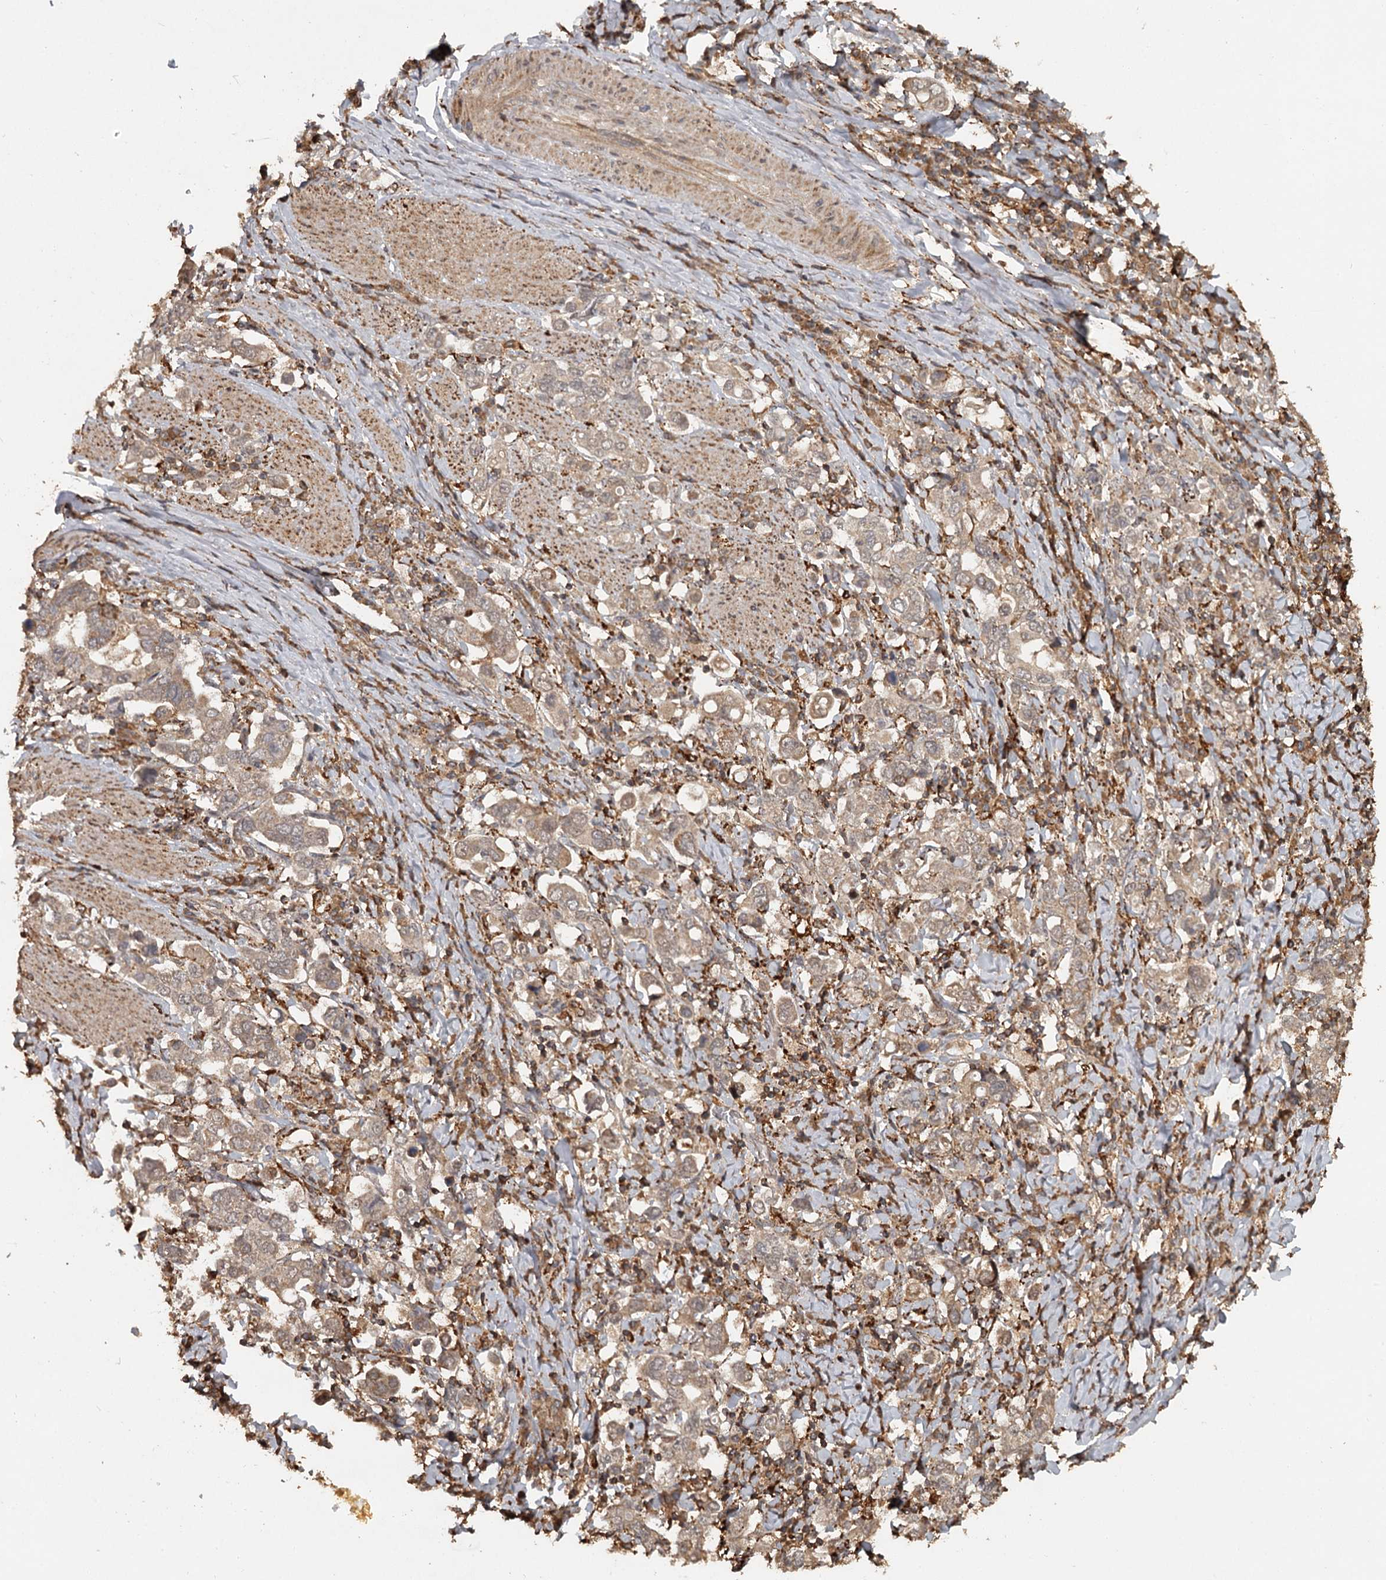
{"staining": {"intensity": "weak", "quantity": ">75%", "location": "cytoplasmic/membranous"}, "tissue": "stomach cancer", "cell_type": "Tumor cells", "image_type": "cancer", "snomed": [{"axis": "morphology", "description": "Adenocarcinoma, NOS"}, {"axis": "topography", "description": "Stomach, upper"}], "caption": "Stomach adenocarcinoma stained with DAB immunohistochemistry exhibits low levels of weak cytoplasmic/membranous expression in about >75% of tumor cells. Nuclei are stained in blue.", "gene": "FAXC", "patient": {"sex": "male", "age": 62}}